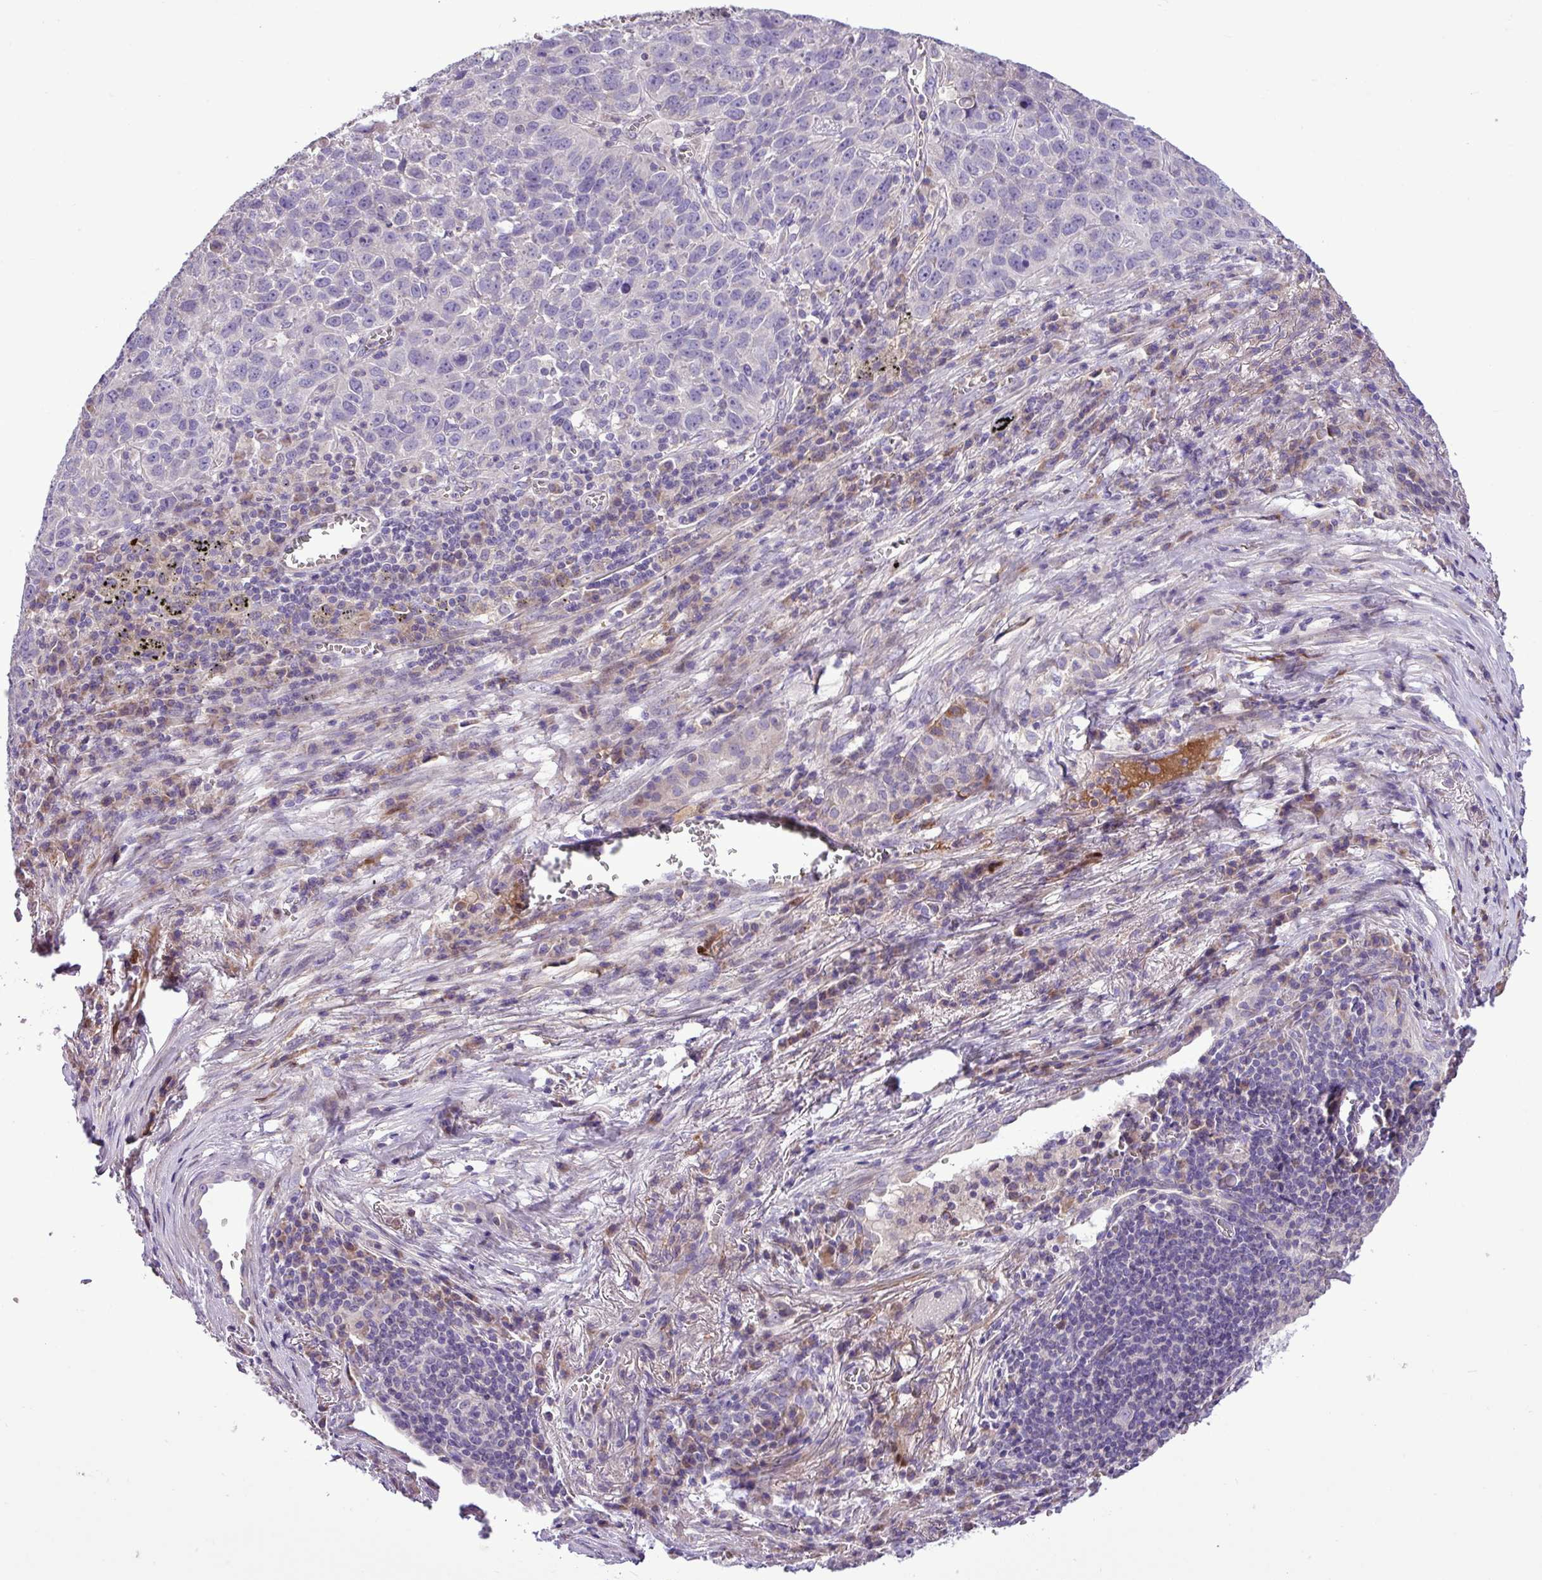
{"staining": {"intensity": "negative", "quantity": "none", "location": "none"}, "tissue": "lung cancer", "cell_type": "Tumor cells", "image_type": "cancer", "snomed": [{"axis": "morphology", "description": "Squamous cell carcinoma, NOS"}, {"axis": "topography", "description": "Lung"}], "caption": "Tumor cells are negative for protein expression in human lung squamous cell carcinoma. (Immunohistochemistry (ihc), brightfield microscopy, high magnification).", "gene": "FAM183A", "patient": {"sex": "male", "age": 76}}